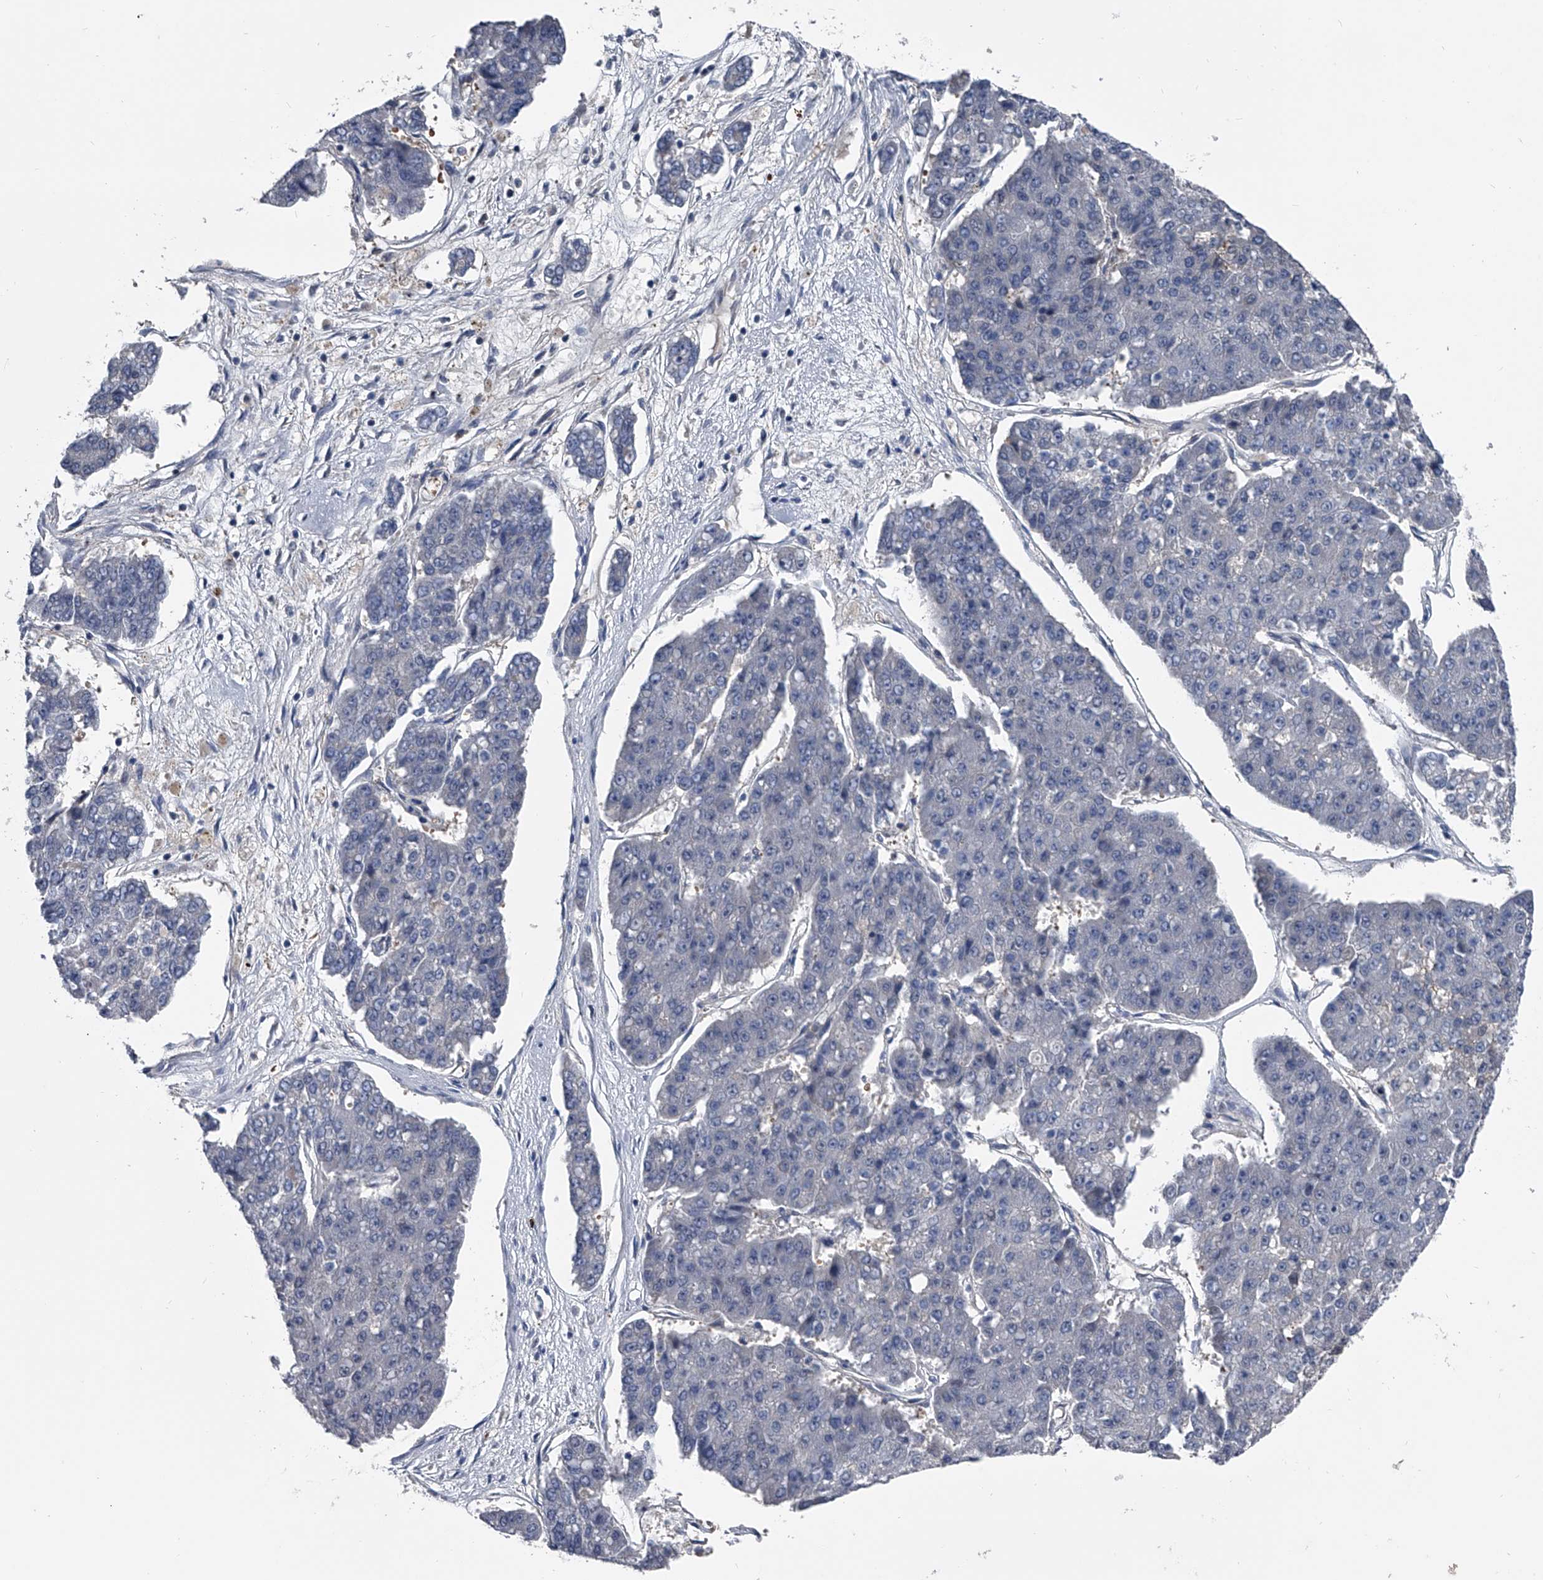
{"staining": {"intensity": "negative", "quantity": "none", "location": "none"}, "tissue": "pancreatic cancer", "cell_type": "Tumor cells", "image_type": "cancer", "snomed": [{"axis": "morphology", "description": "Adenocarcinoma, NOS"}, {"axis": "topography", "description": "Pancreas"}], "caption": "There is no significant staining in tumor cells of pancreatic cancer (adenocarcinoma). (DAB IHC visualized using brightfield microscopy, high magnification).", "gene": "KIF13A", "patient": {"sex": "male", "age": 50}}